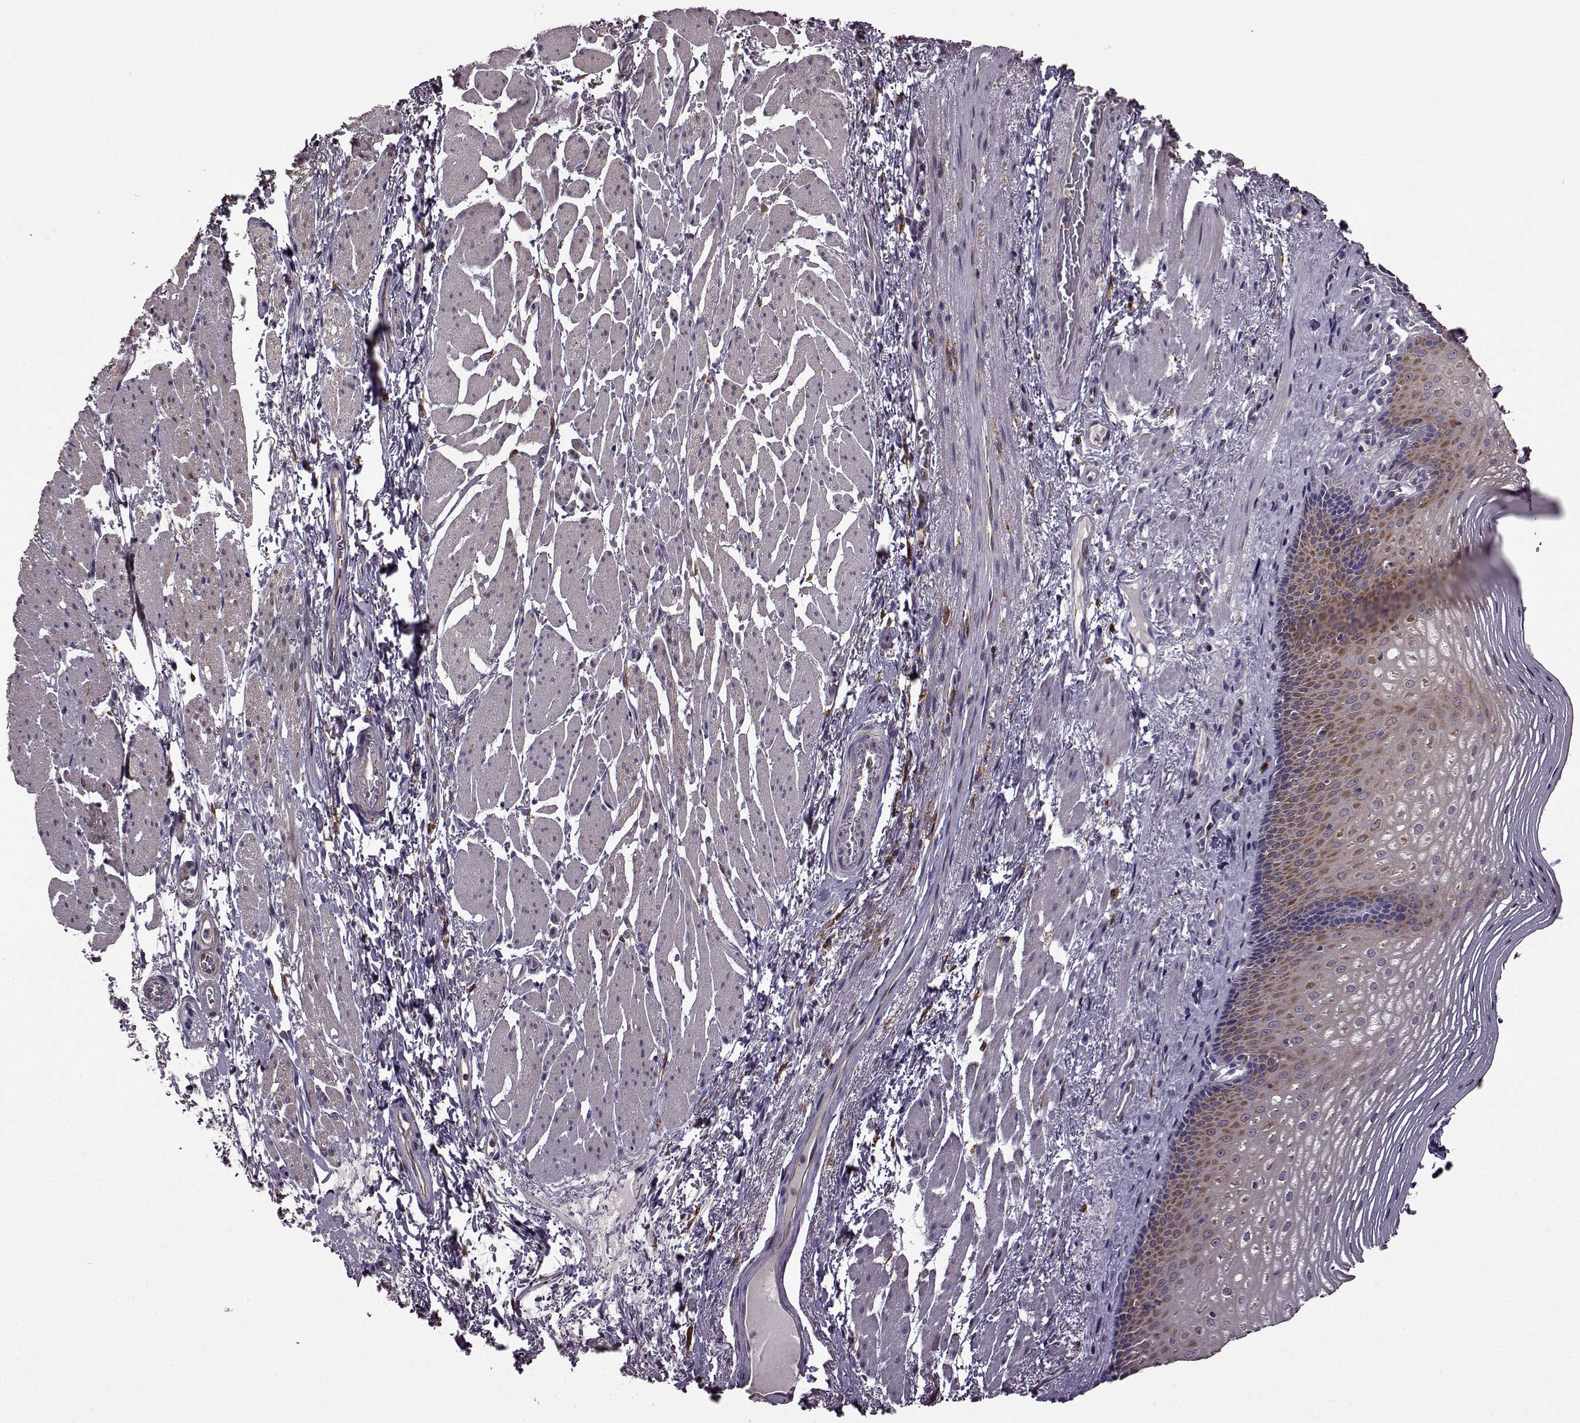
{"staining": {"intensity": "moderate", "quantity": ">75%", "location": "cytoplasmic/membranous"}, "tissue": "esophagus", "cell_type": "Squamous epithelial cells", "image_type": "normal", "snomed": [{"axis": "morphology", "description": "Normal tissue, NOS"}, {"axis": "topography", "description": "Esophagus"}], "caption": "Immunohistochemical staining of benign human esophagus demonstrates moderate cytoplasmic/membranous protein positivity in approximately >75% of squamous epithelial cells. Nuclei are stained in blue.", "gene": "MTSS1", "patient": {"sex": "male", "age": 76}}